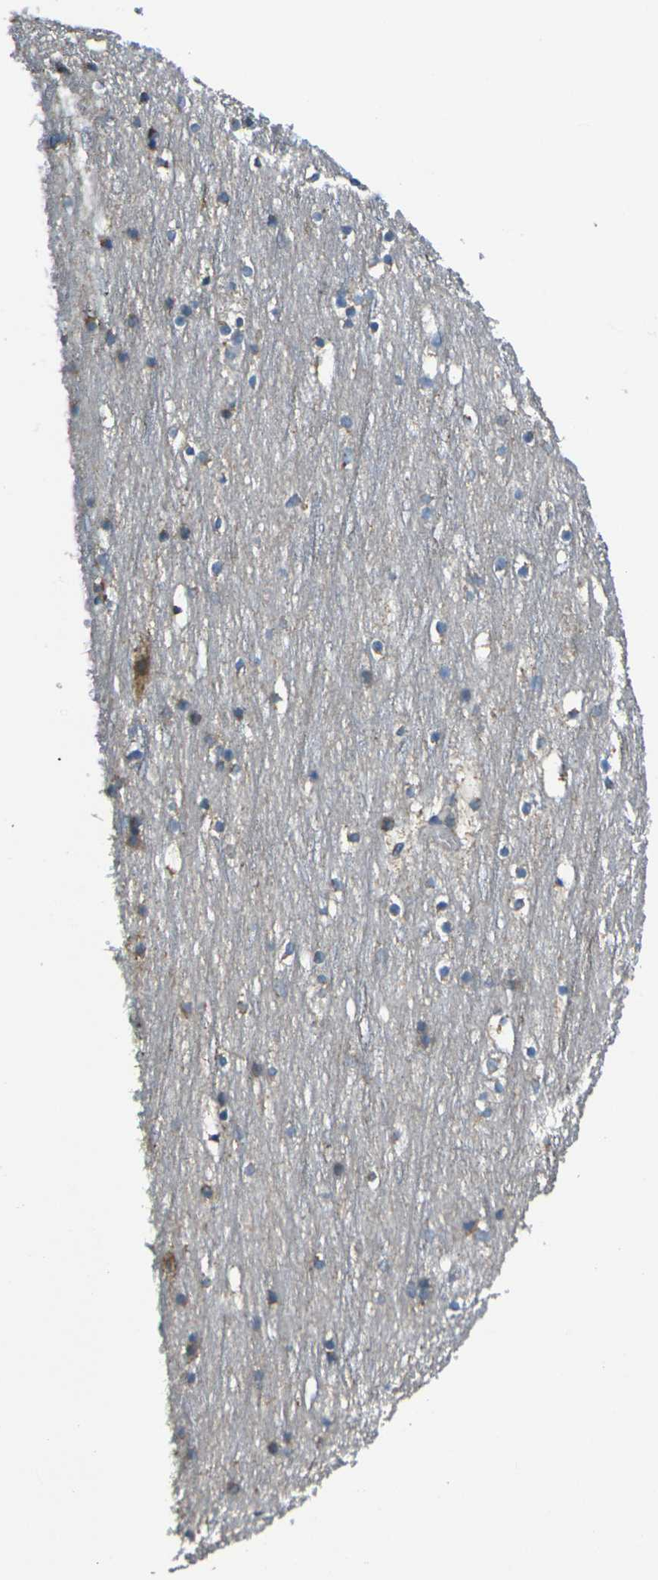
{"staining": {"intensity": "weak", "quantity": ">75%", "location": "cytoplasmic/membranous"}, "tissue": "cerebral cortex", "cell_type": "Endothelial cells", "image_type": "normal", "snomed": [{"axis": "morphology", "description": "Normal tissue, NOS"}, {"axis": "topography", "description": "Cerebral cortex"}], "caption": "A photomicrograph of cerebral cortex stained for a protein demonstrates weak cytoplasmic/membranous brown staining in endothelial cells. The staining was performed using DAB (3,3'-diaminobenzidine), with brown indicating positive protein expression. Nuclei are stained blue with hematoxylin.", "gene": "TMEM120B", "patient": {"sex": "male", "age": 45}}